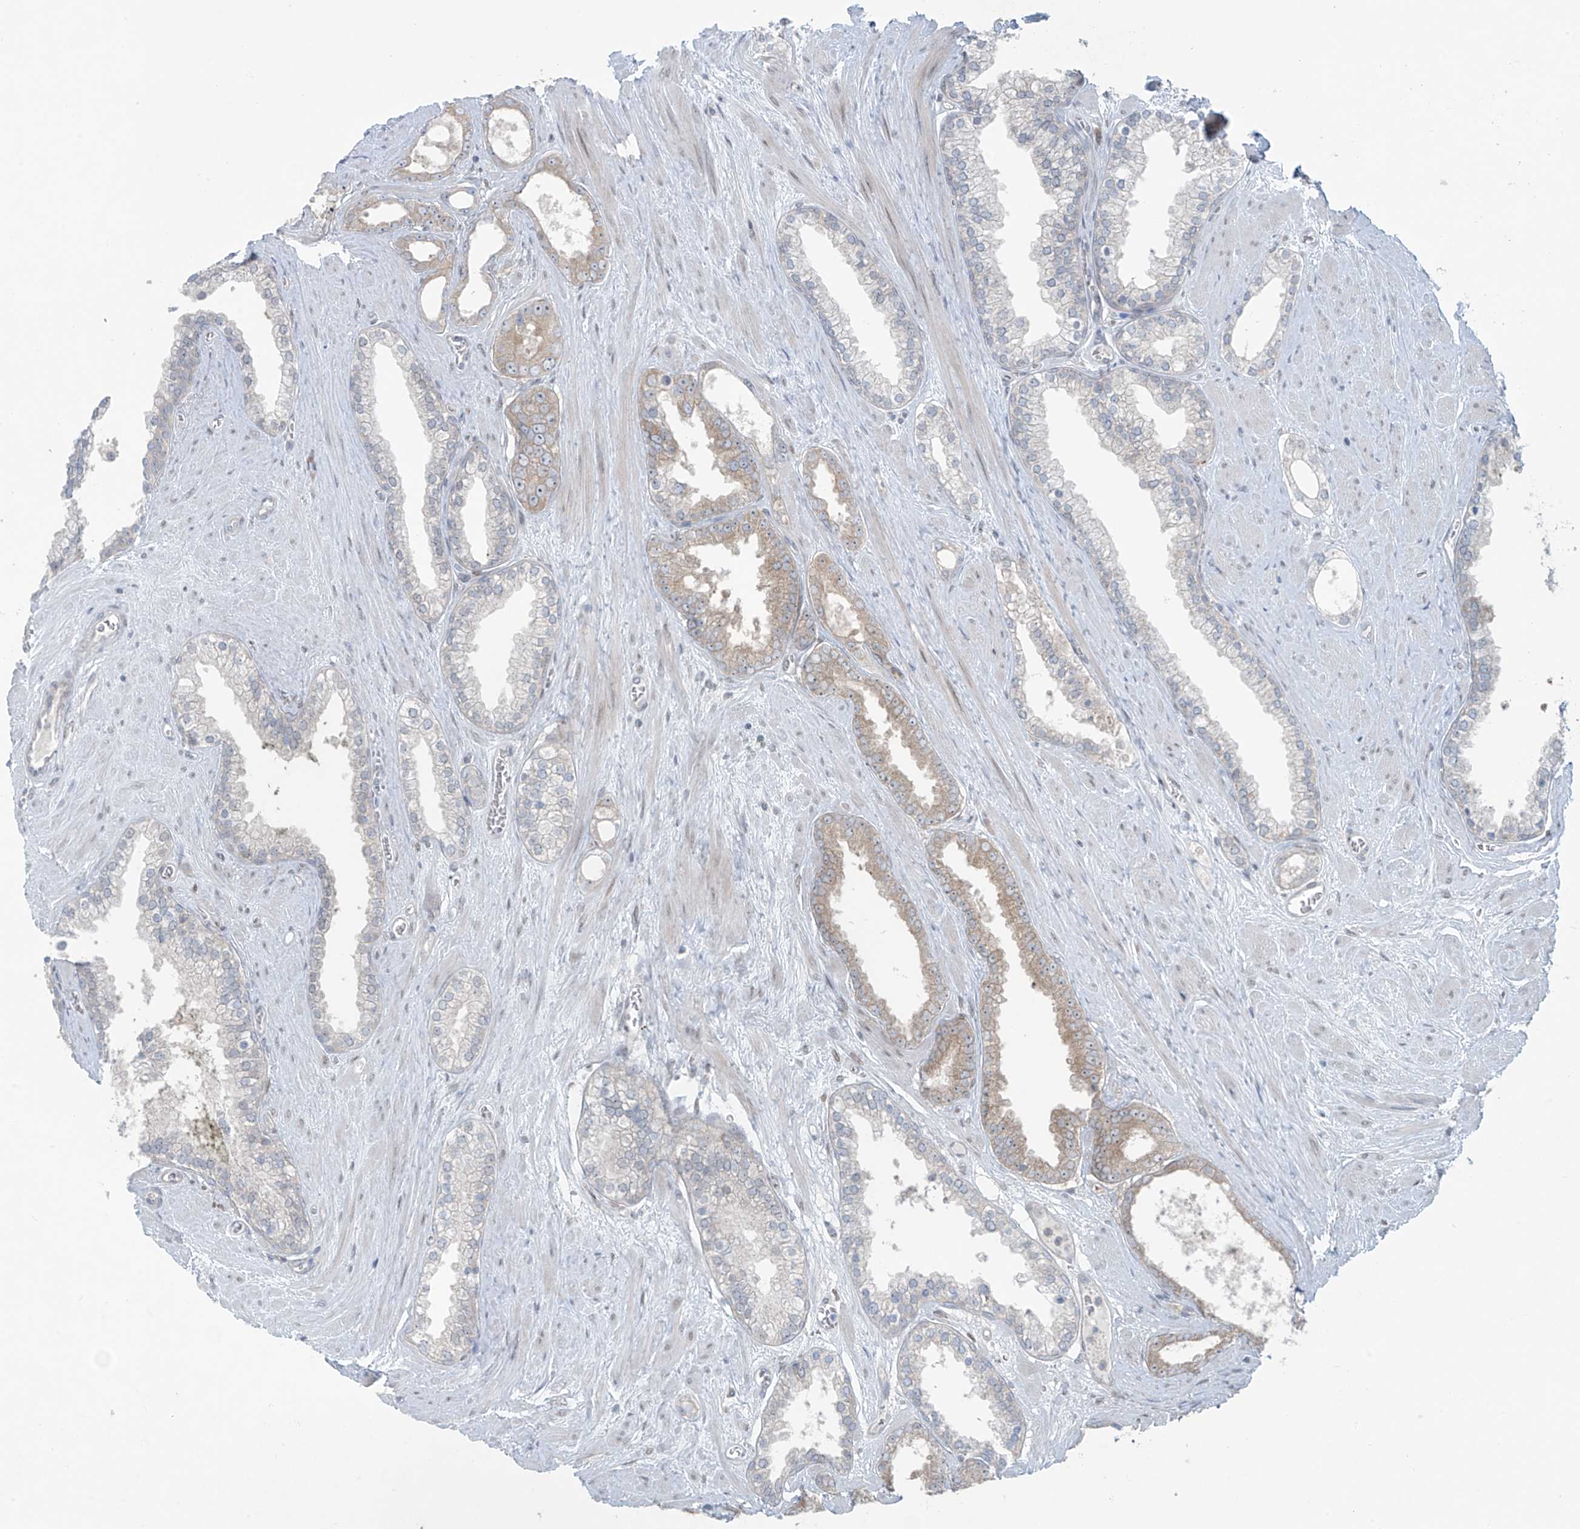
{"staining": {"intensity": "weak", "quantity": "25%-75%", "location": "cytoplasmic/membranous"}, "tissue": "prostate cancer", "cell_type": "Tumor cells", "image_type": "cancer", "snomed": [{"axis": "morphology", "description": "Adenocarcinoma, Low grade"}, {"axis": "topography", "description": "Prostate"}], "caption": "IHC micrograph of neoplastic tissue: low-grade adenocarcinoma (prostate) stained using immunohistochemistry demonstrates low levels of weak protein expression localized specifically in the cytoplasmic/membranous of tumor cells, appearing as a cytoplasmic/membranous brown color.", "gene": "PPAT", "patient": {"sex": "male", "age": 62}}